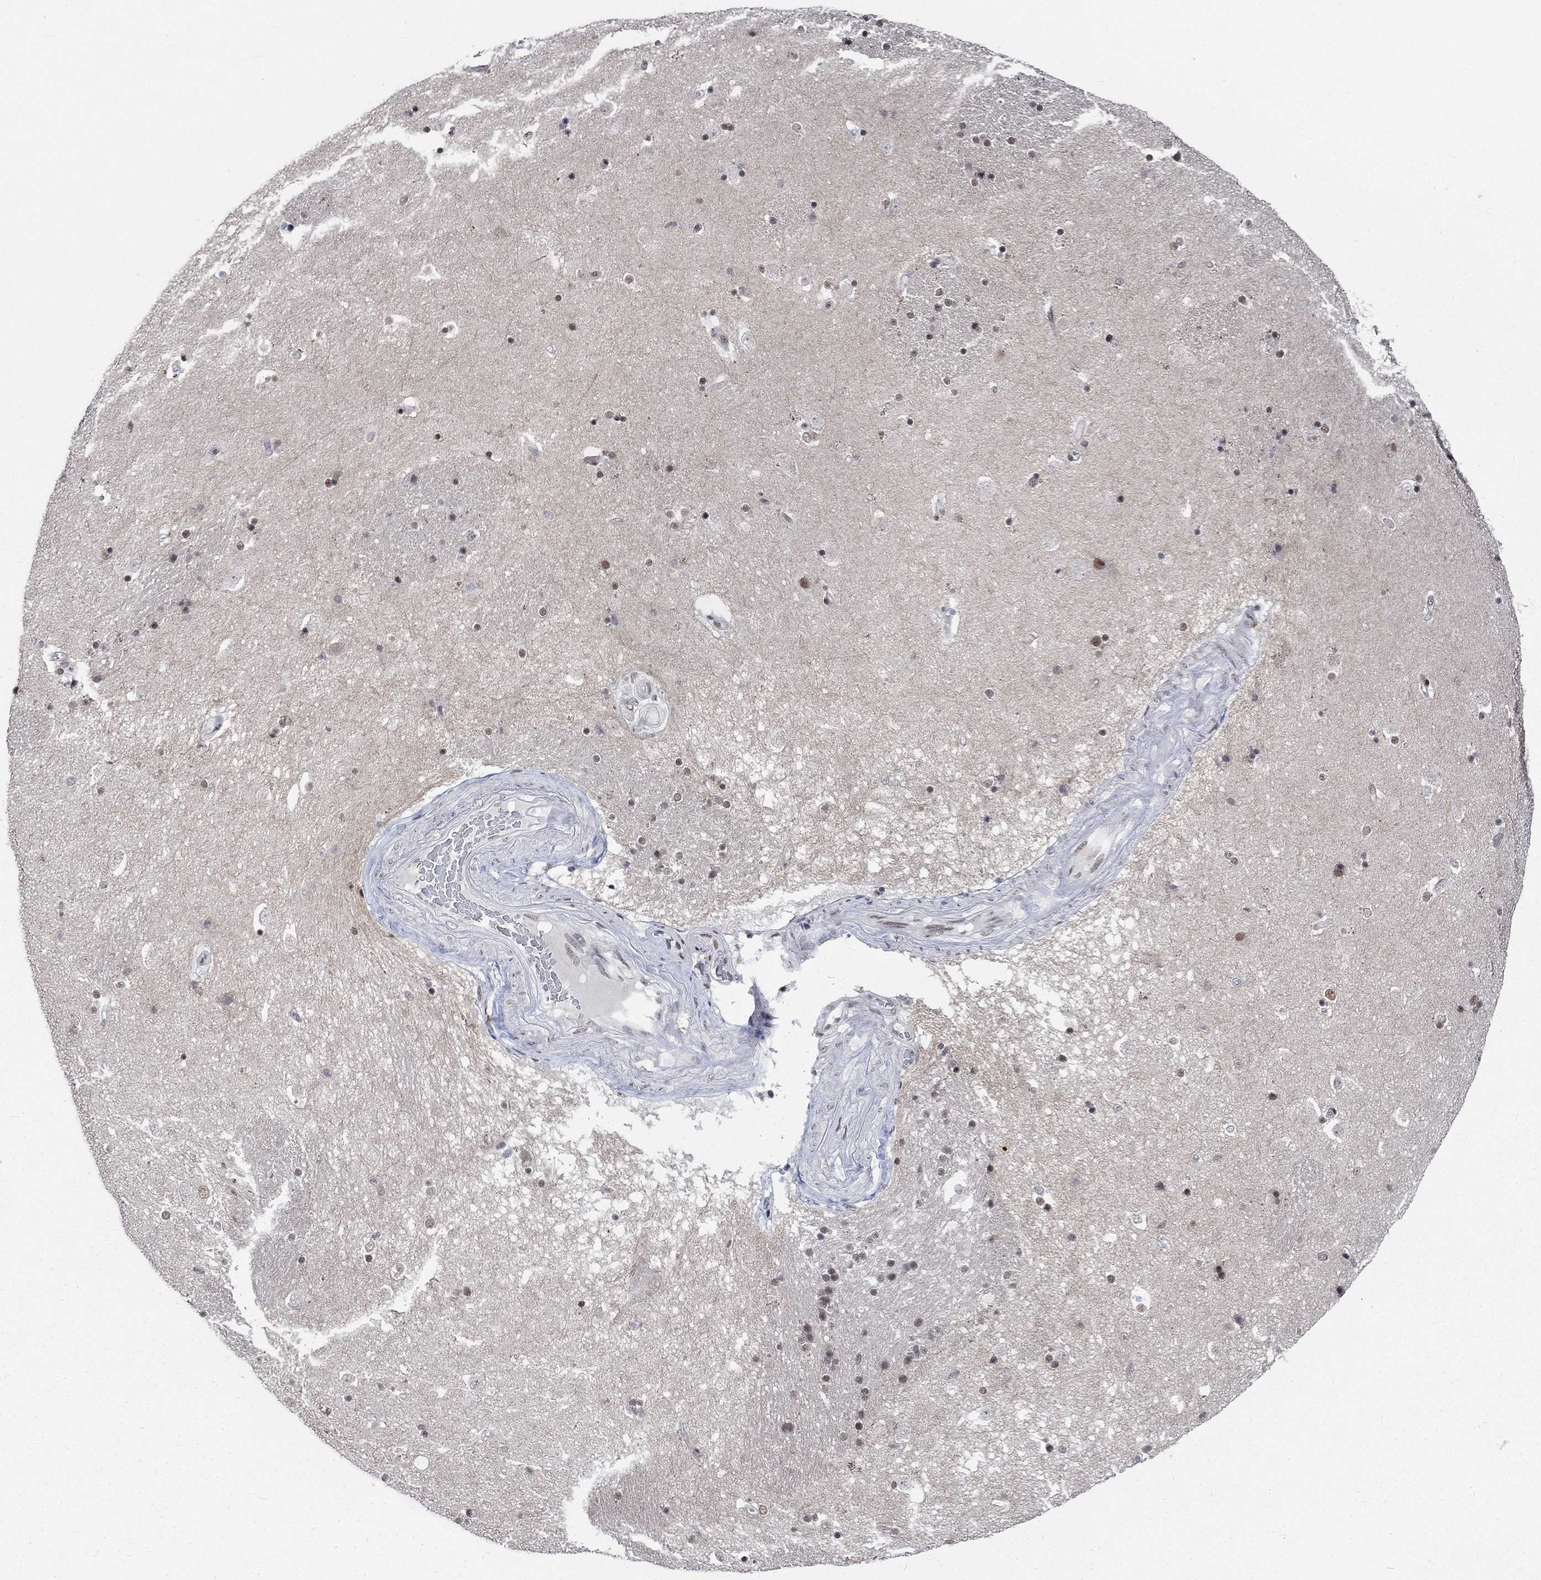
{"staining": {"intensity": "moderate", "quantity": "<25%", "location": "nuclear"}, "tissue": "caudate", "cell_type": "Glial cells", "image_type": "normal", "snomed": [{"axis": "morphology", "description": "Normal tissue, NOS"}, {"axis": "topography", "description": "Lateral ventricle wall"}], "caption": "IHC (DAB) staining of unremarkable human caudate exhibits moderate nuclear protein staining in about <25% of glial cells.", "gene": "HCFC1", "patient": {"sex": "male", "age": 51}}